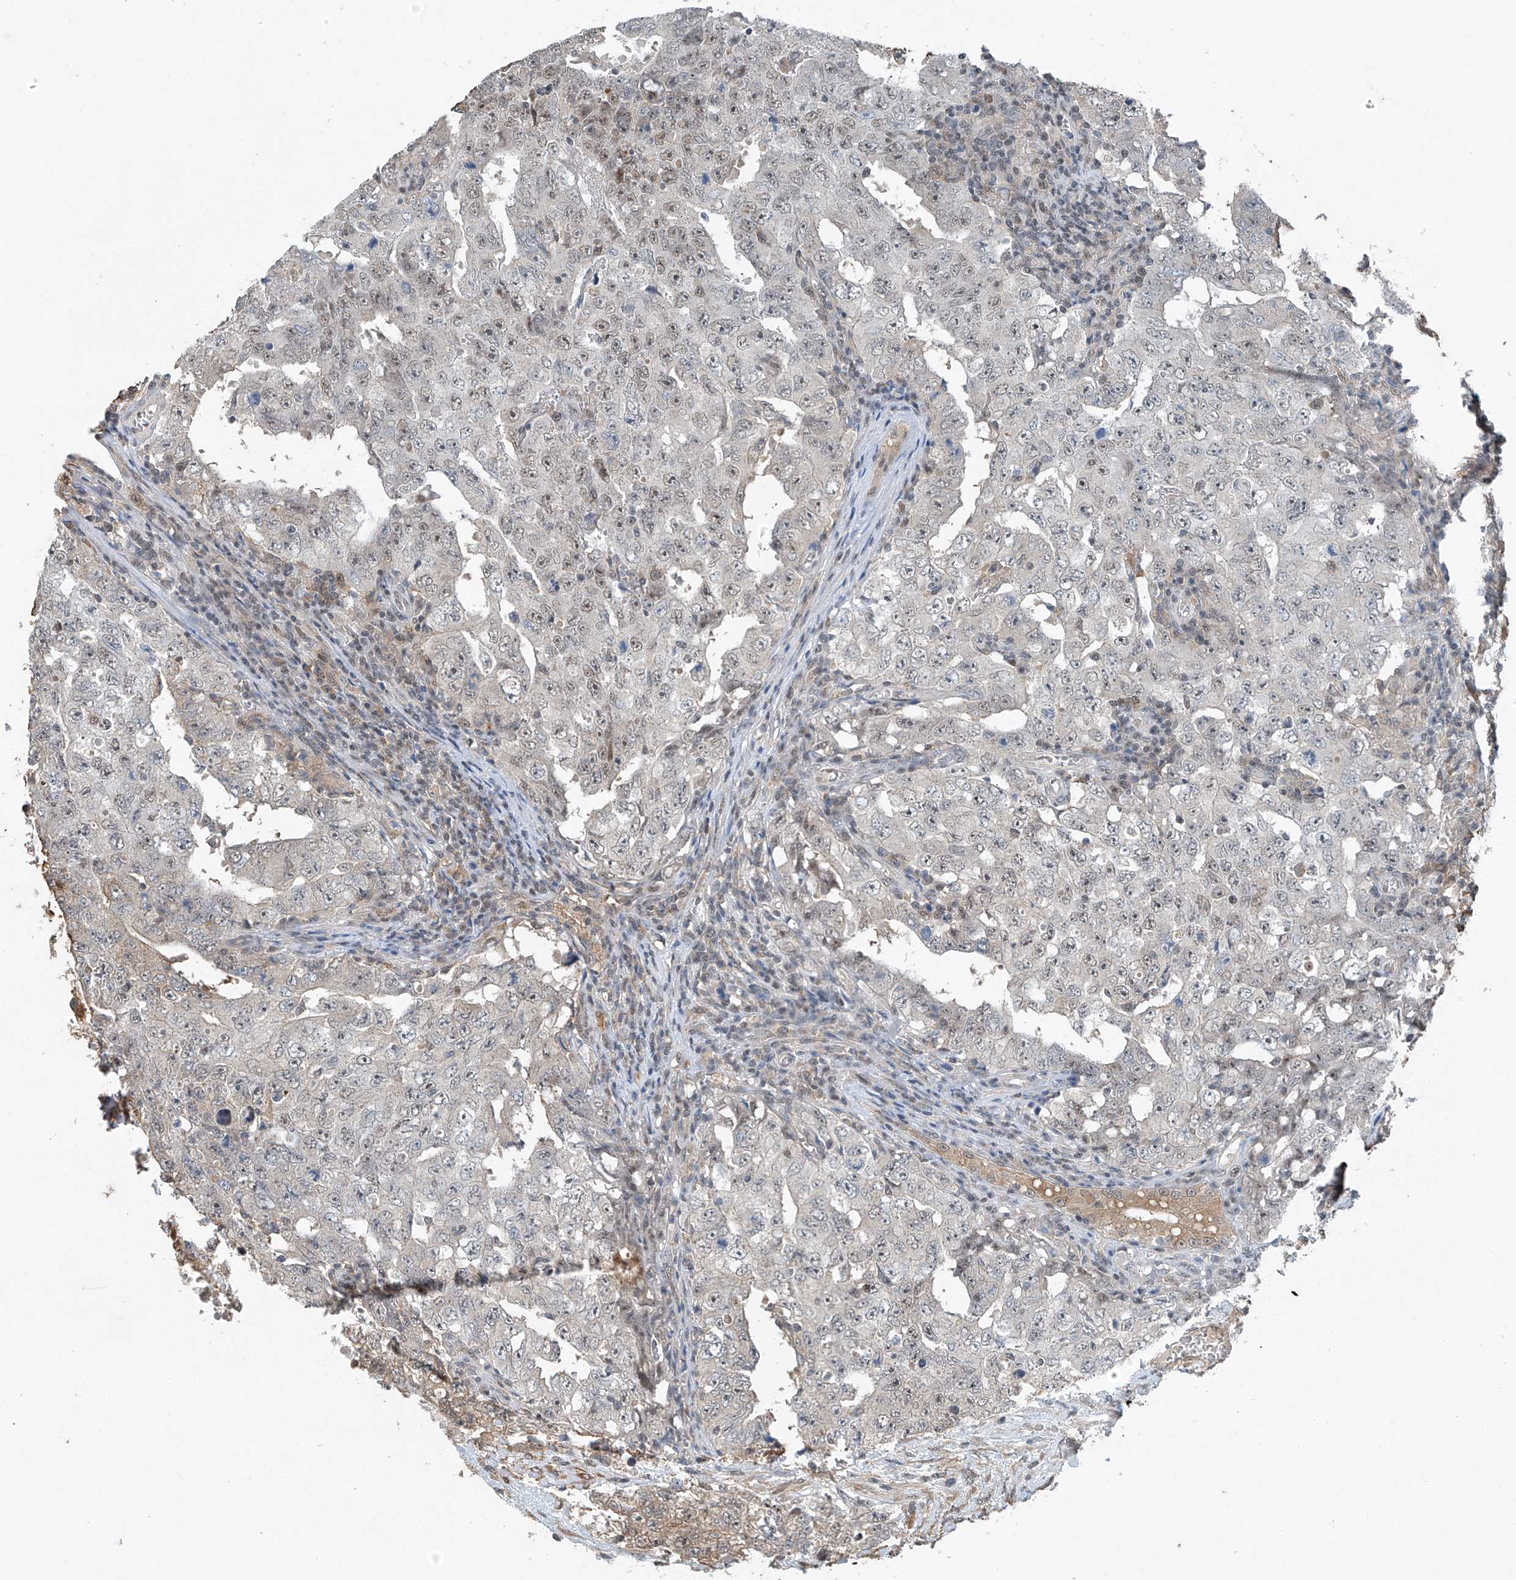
{"staining": {"intensity": "weak", "quantity": "<25%", "location": "nuclear"}, "tissue": "testis cancer", "cell_type": "Tumor cells", "image_type": "cancer", "snomed": [{"axis": "morphology", "description": "Carcinoma, Embryonal, NOS"}, {"axis": "topography", "description": "Testis"}], "caption": "An IHC micrograph of testis cancer (embryonal carcinoma) is shown. There is no staining in tumor cells of testis cancer (embryonal carcinoma).", "gene": "TAF8", "patient": {"sex": "male", "age": 26}}